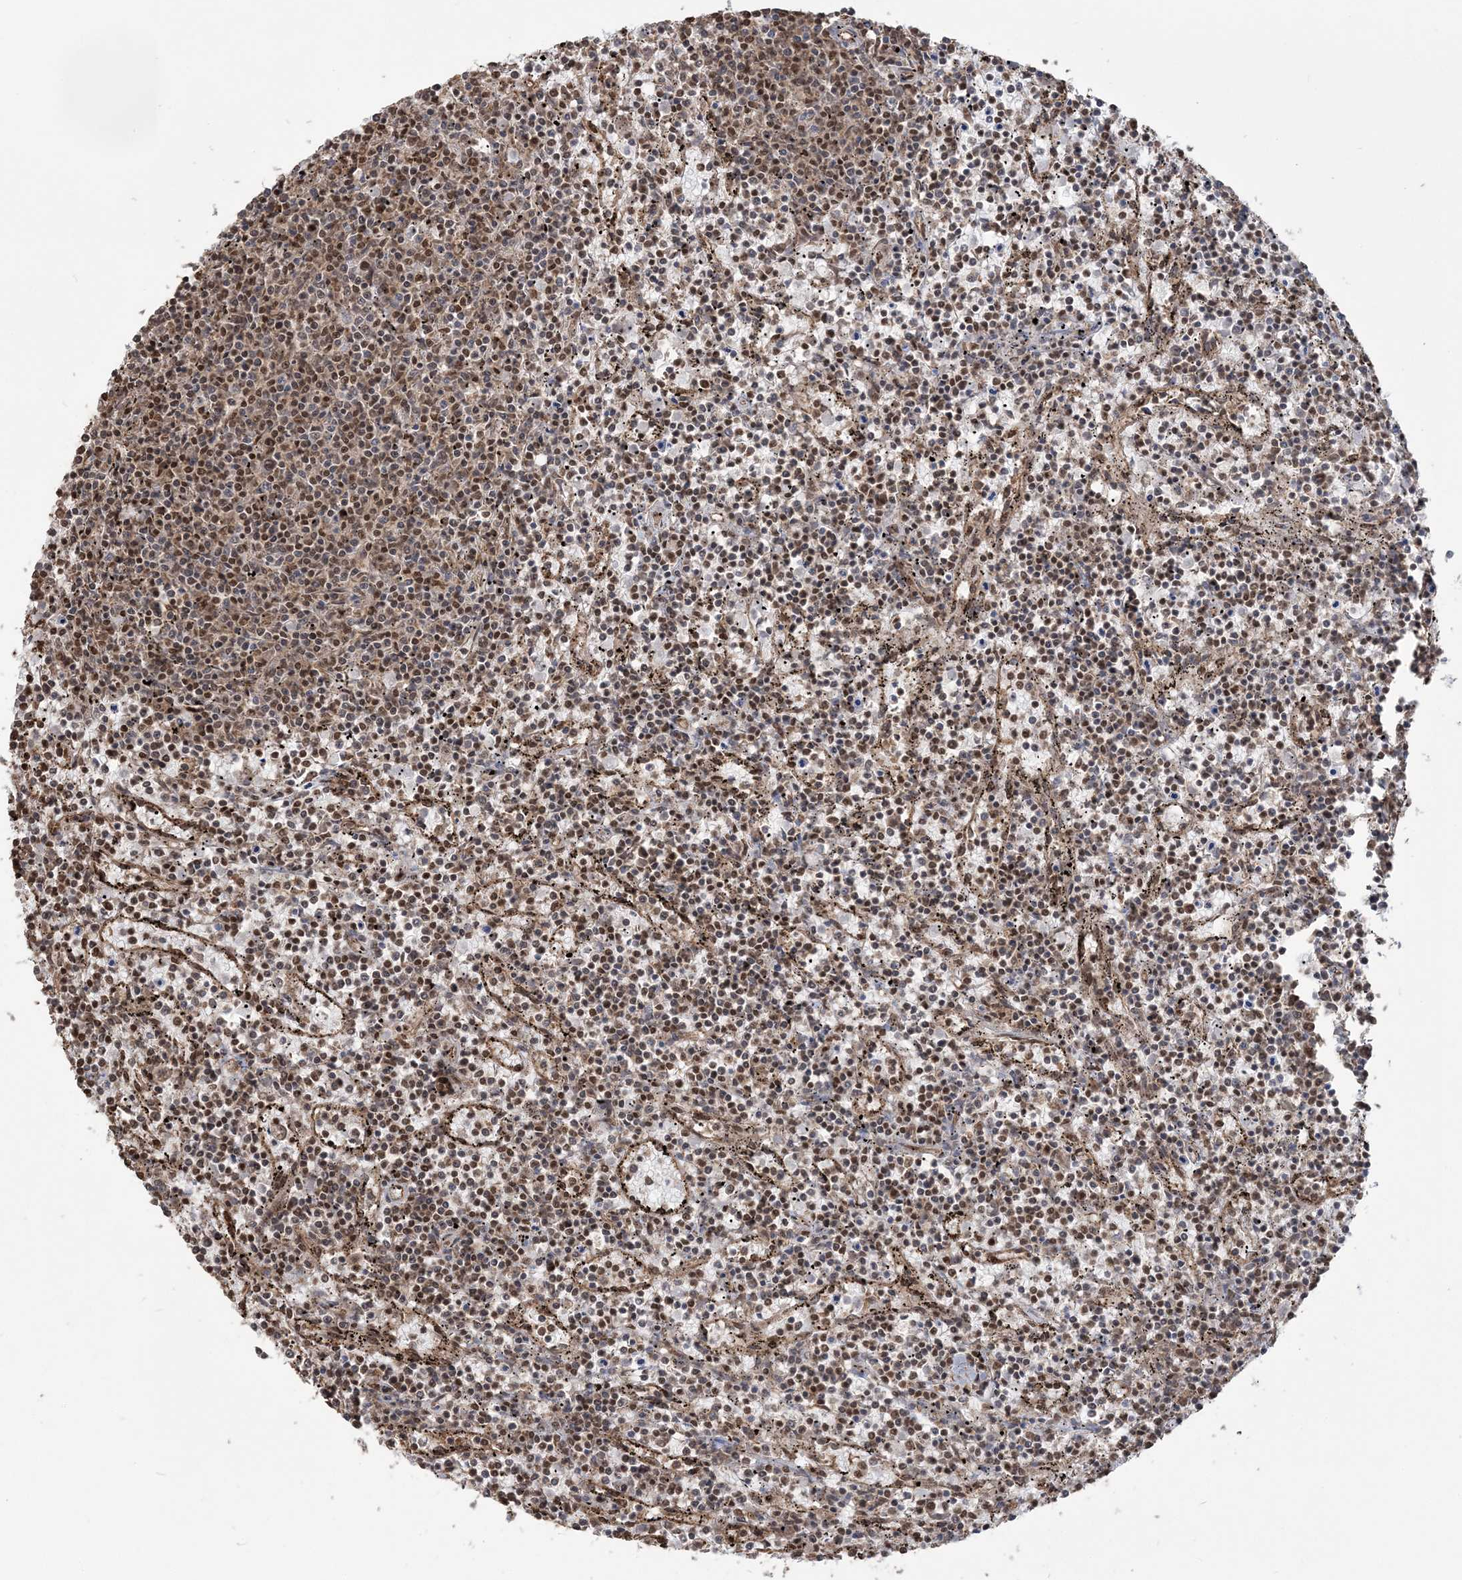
{"staining": {"intensity": "moderate", "quantity": "25%-75%", "location": "nuclear"}, "tissue": "lymphoma", "cell_type": "Tumor cells", "image_type": "cancer", "snomed": [{"axis": "morphology", "description": "Malignant lymphoma, non-Hodgkin's type, Low grade"}, {"axis": "topography", "description": "Spleen"}], "caption": "An IHC image of tumor tissue is shown. Protein staining in brown shows moderate nuclear positivity in lymphoma within tumor cells.", "gene": "ZNF839", "patient": {"sex": "female", "age": 50}}